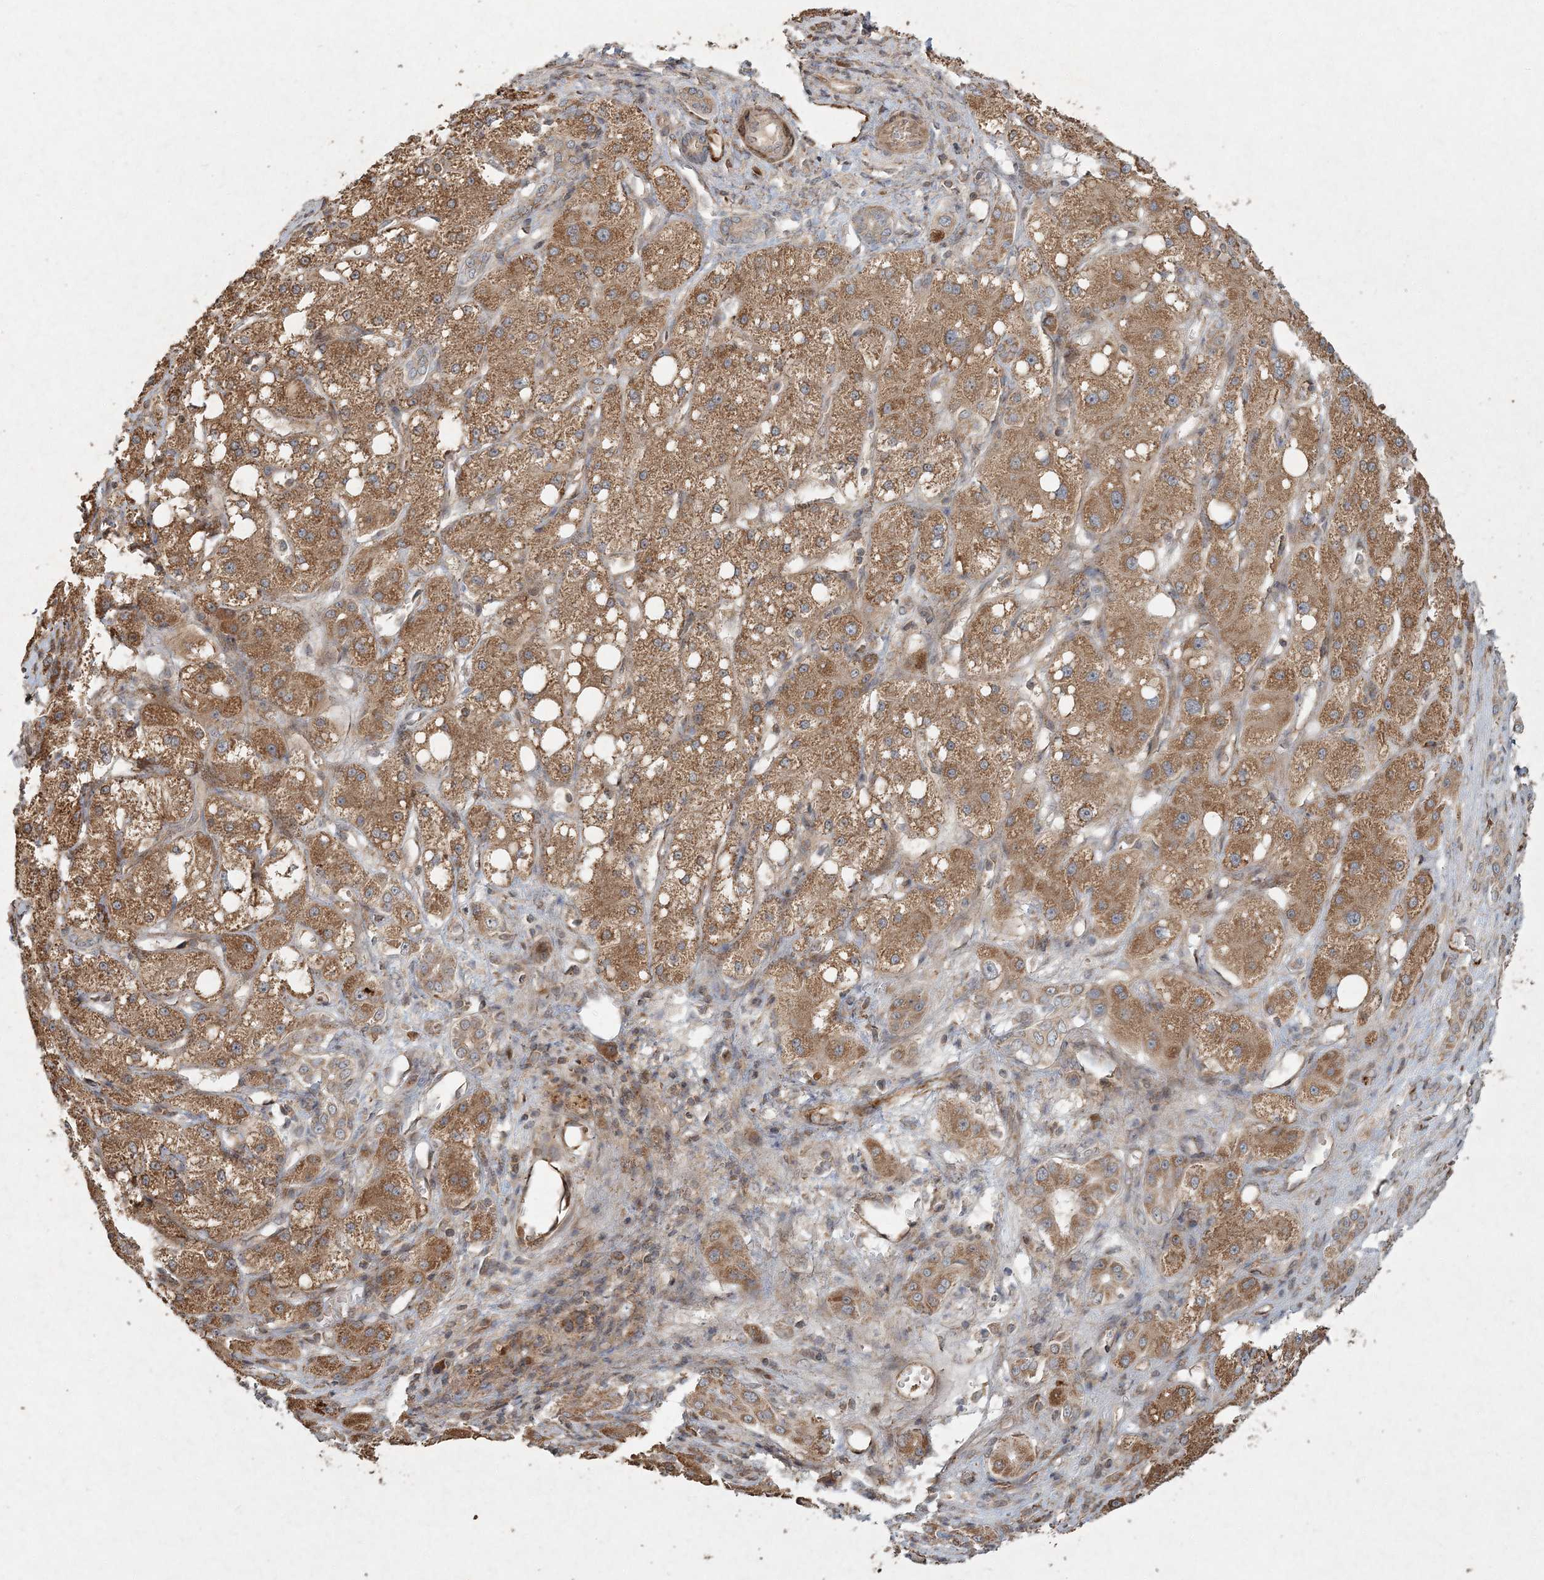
{"staining": {"intensity": "moderate", "quantity": ">75%", "location": "cytoplasmic/membranous"}, "tissue": "liver cancer", "cell_type": "Tumor cells", "image_type": "cancer", "snomed": [{"axis": "morphology", "description": "Carcinoma, Hepatocellular, NOS"}, {"axis": "topography", "description": "Liver"}], "caption": "Liver cancer (hepatocellular carcinoma) stained for a protein (brown) reveals moderate cytoplasmic/membranous positive expression in approximately >75% of tumor cells.", "gene": "ANAPC16", "patient": {"sex": "male", "age": 80}}